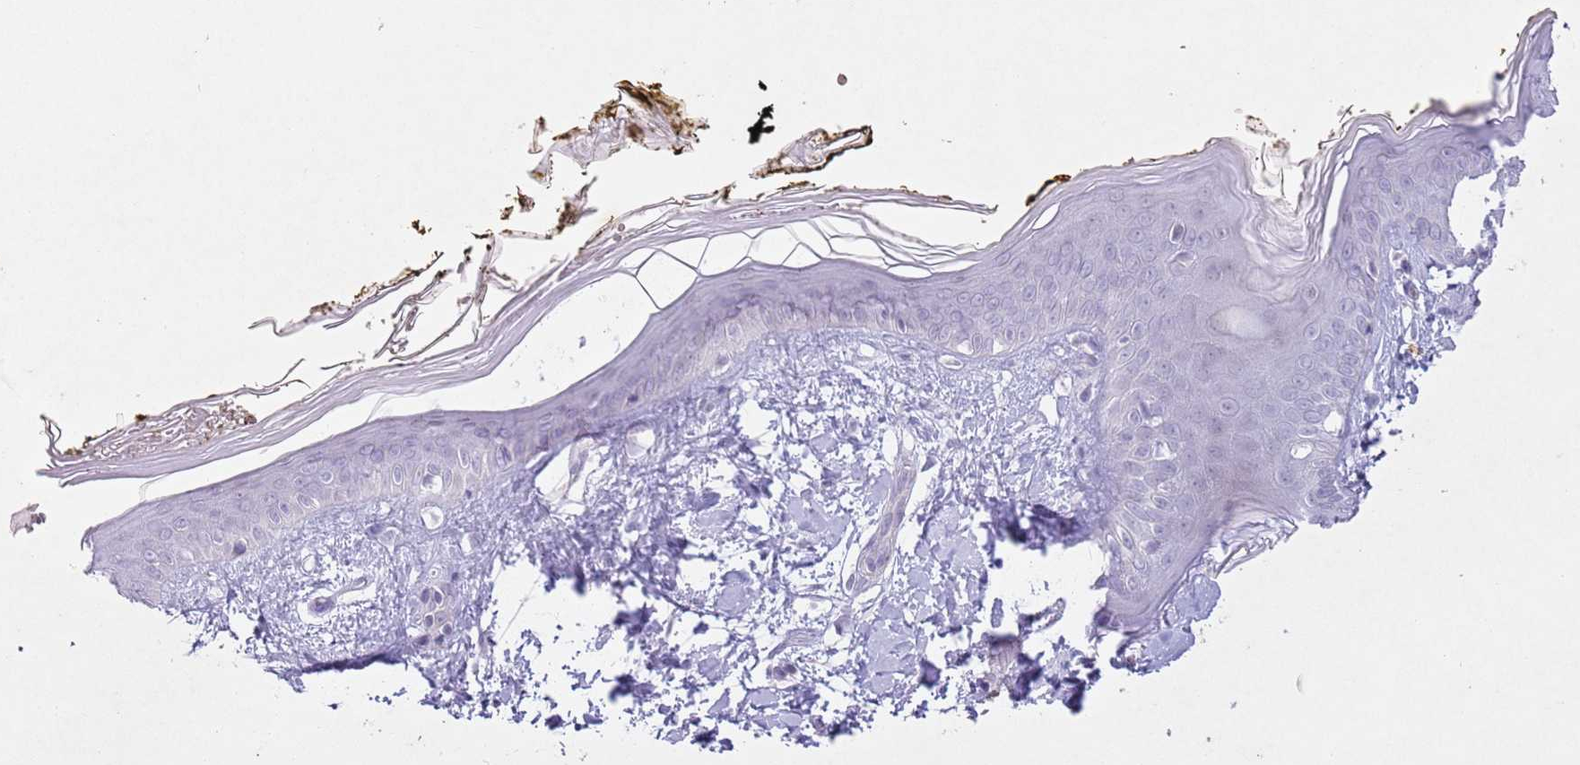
{"staining": {"intensity": "negative", "quantity": "none", "location": "none"}, "tissue": "skin", "cell_type": "Fibroblasts", "image_type": "normal", "snomed": [{"axis": "morphology", "description": "Normal tissue, NOS"}, {"axis": "topography", "description": "Skin"}], "caption": "Histopathology image shows no protein expression in fibroblasts of normal skin.", "gene": "CCNI", "patient": {"sex": "female", "age": 34}}